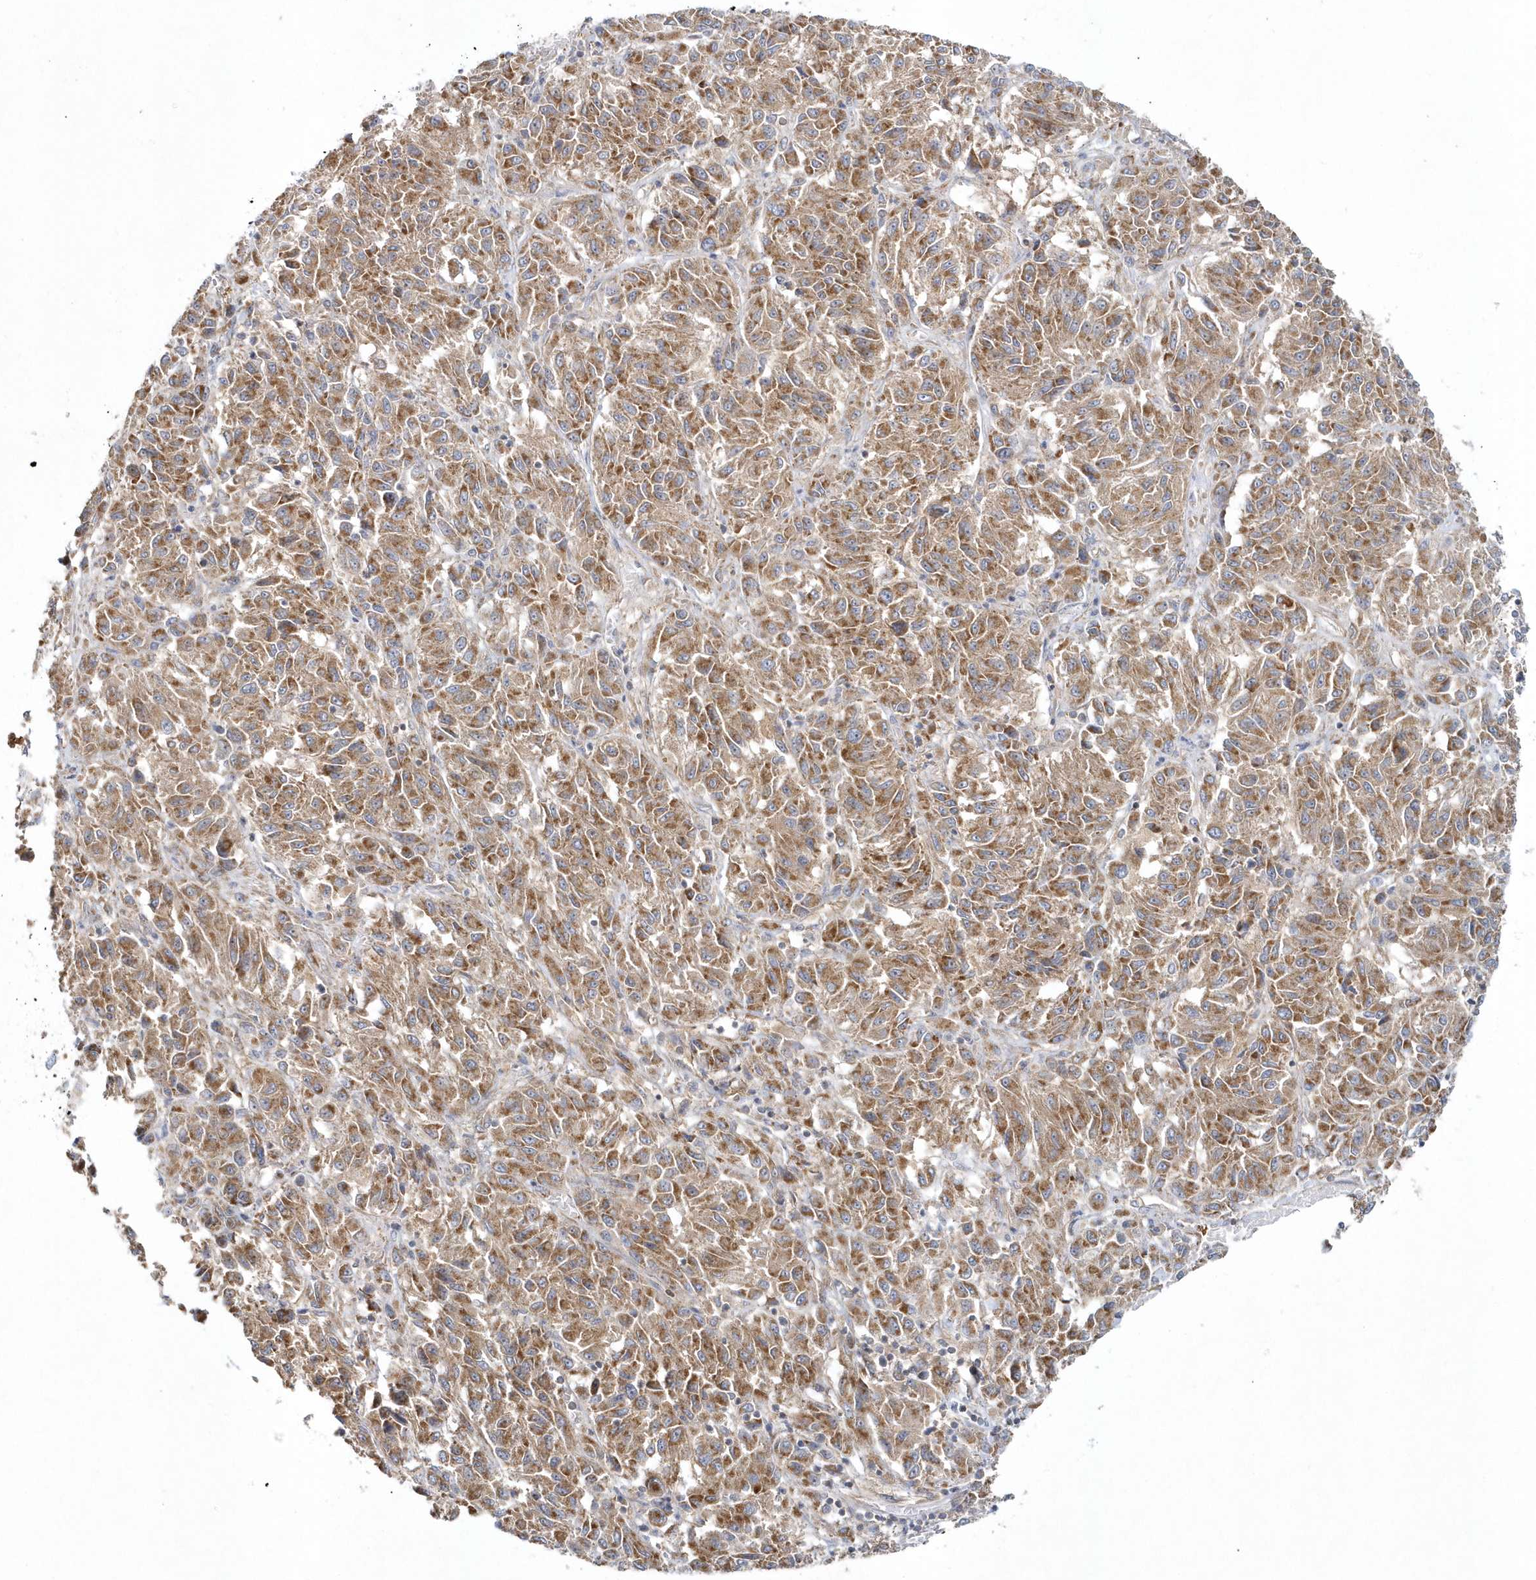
{"staining": {"intensity": "moderate", "quantity": ">75%", "location": "cytoplasmic/membranous"}, "tissue": "melanoma", "cell_type": "Tumor cells", "image_type": "cancer", "snomed": [{"axis": "morphology", "description": "Malignant melanoma, Metastatic site"}, {"axis": "topography", "description": "Lung"}], "caption": "High-magnification brightfield microscopy of melanoma stained with DAB (3,3'-diaminobenzidine) (brown) and counterstained with hematoxylin (blue). tumor cells exhibit moderate cytoplasmic/membranous expression is identified in about>75% of cells.", "gene": "LEXM", "patient": {"sex": "male", "age": 64}}